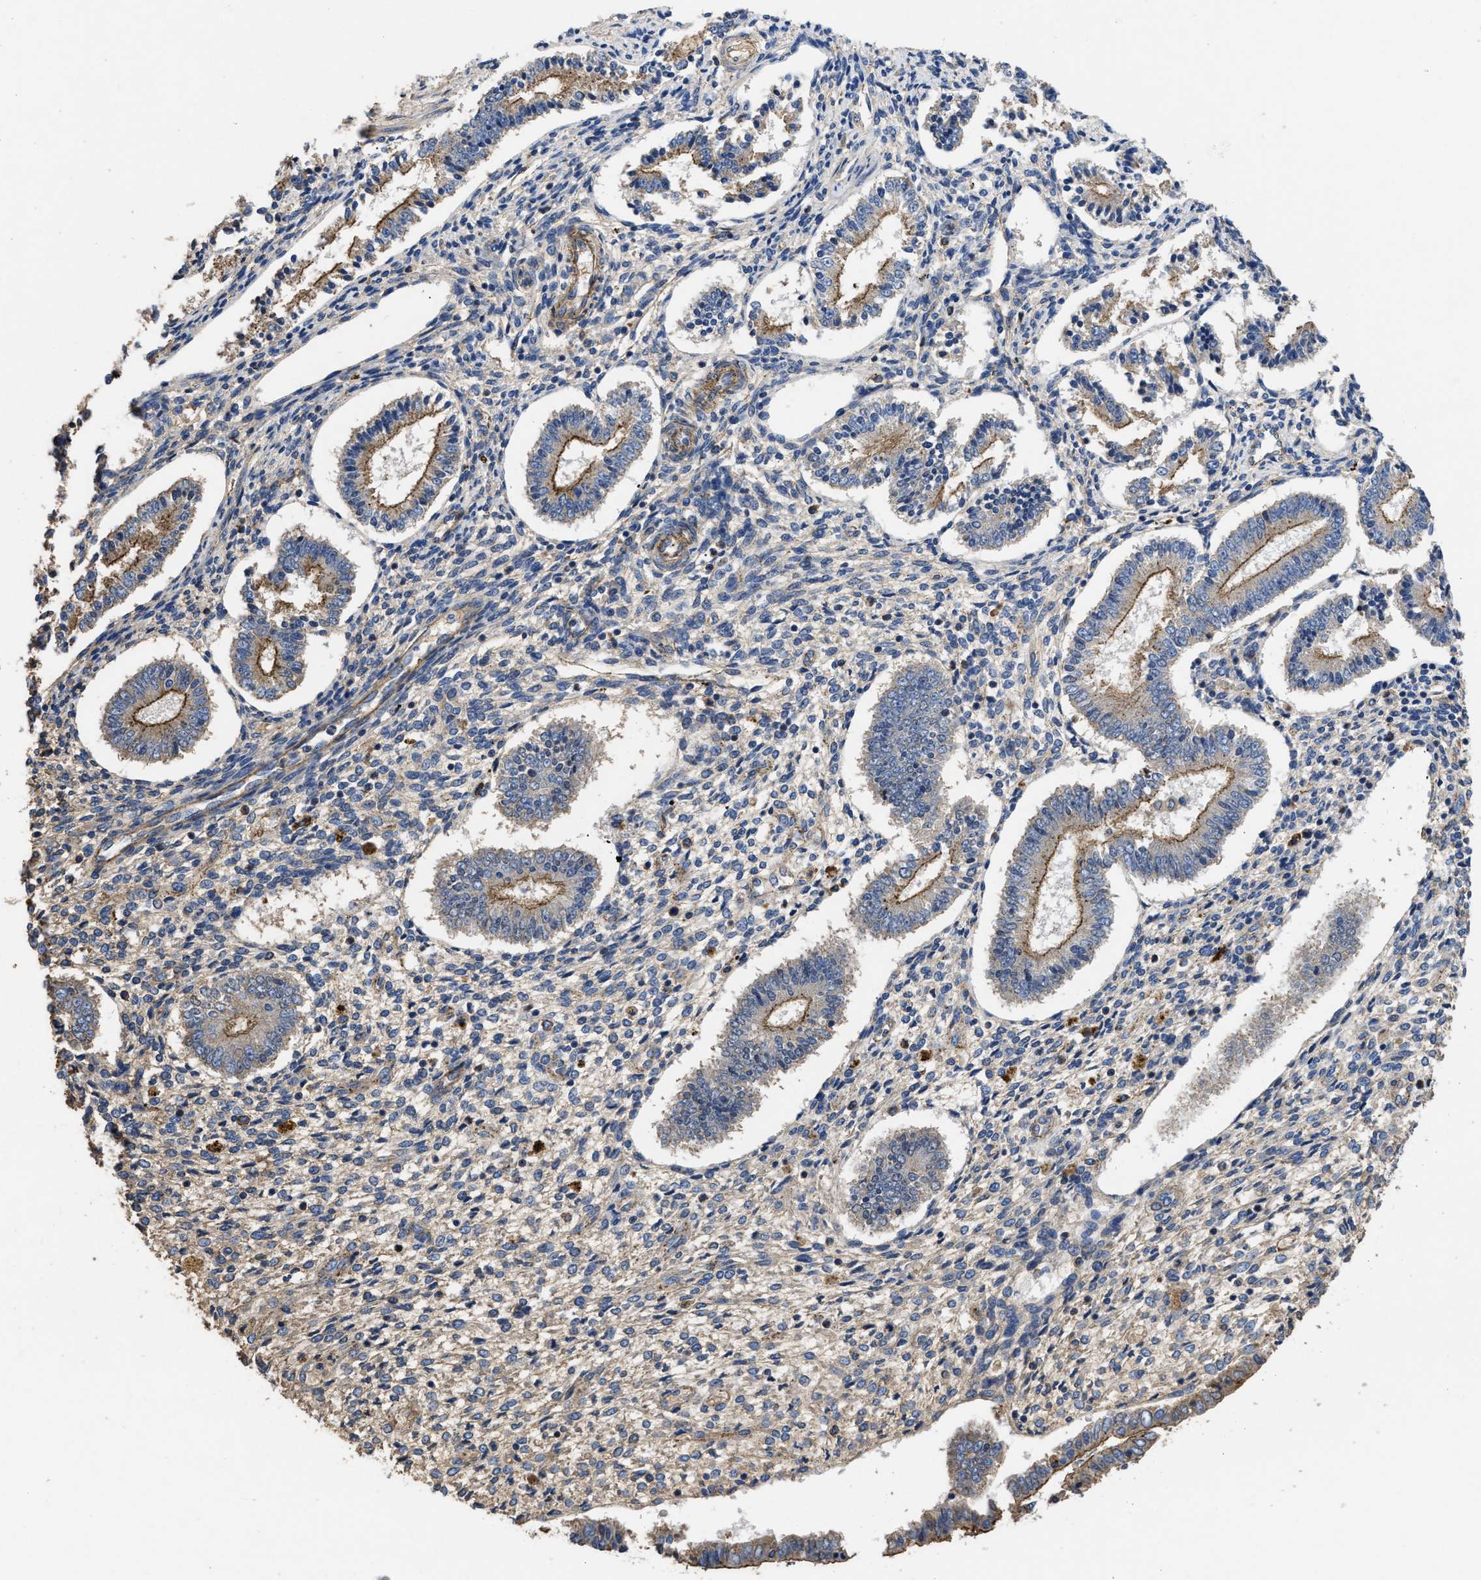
{"staining": {"intensity": "weak", "quantity": "<25%", "location": "cytoplasmic/membranous"}, "tissue": "endometrium", "cell_type": "Cells in endometrial stroma", "image_type": "normal", "snomed": [{"axis": "morphology", "description": "Normal tissue, NOS"}, {"axis": "topography", "description": "Endometrium"}], "caption": "An immunohistochemistry (IHC) histopathology image of benign endometrium is shown. There is no staining in cells in endometrial stroma of endometrium.", "gene": "USP4", "patient": {"sex": "female", "age": 42}}